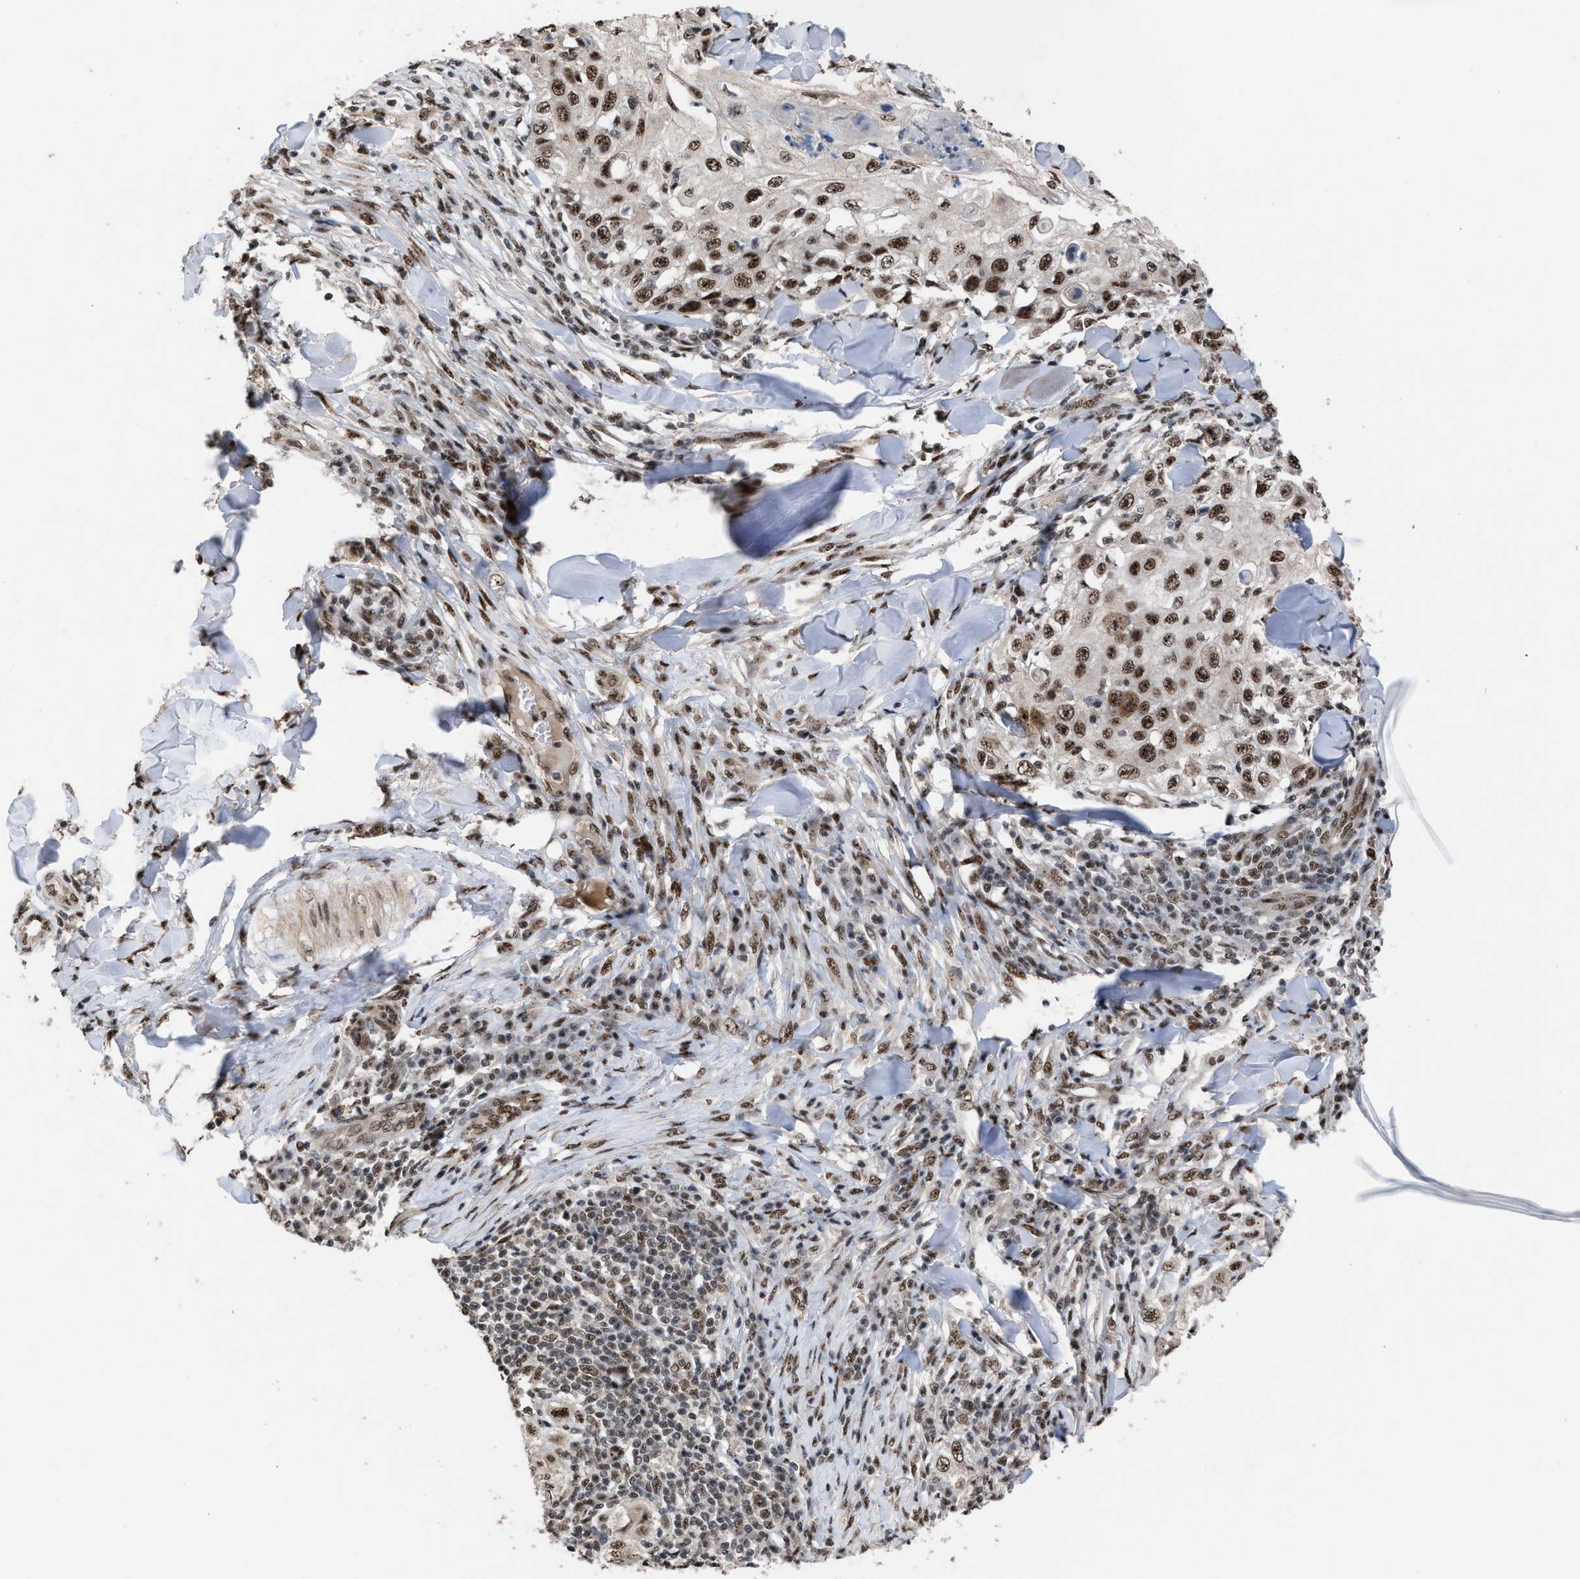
{"staining": {"intensity": "strong", "quantity": ">75%", "location": "nuclear"}, "tissue": "skin cancer", "cell_type": "Tumor cells", "image_type": "cancer", "snomed": [{"axis": "morphology", "description": "Squamous cell carcinoma, NOS"}, {"axis": "topography", "description": "Skin"}], "caption": "Brown immunohistochemical staining in human skin cancer (squamous cell carcinoma) reveals strong nuclear staining in approximately >75% of tumor cells.", "gene": "EIF4A3", "patient": {"sex": "male", "age": 86}}